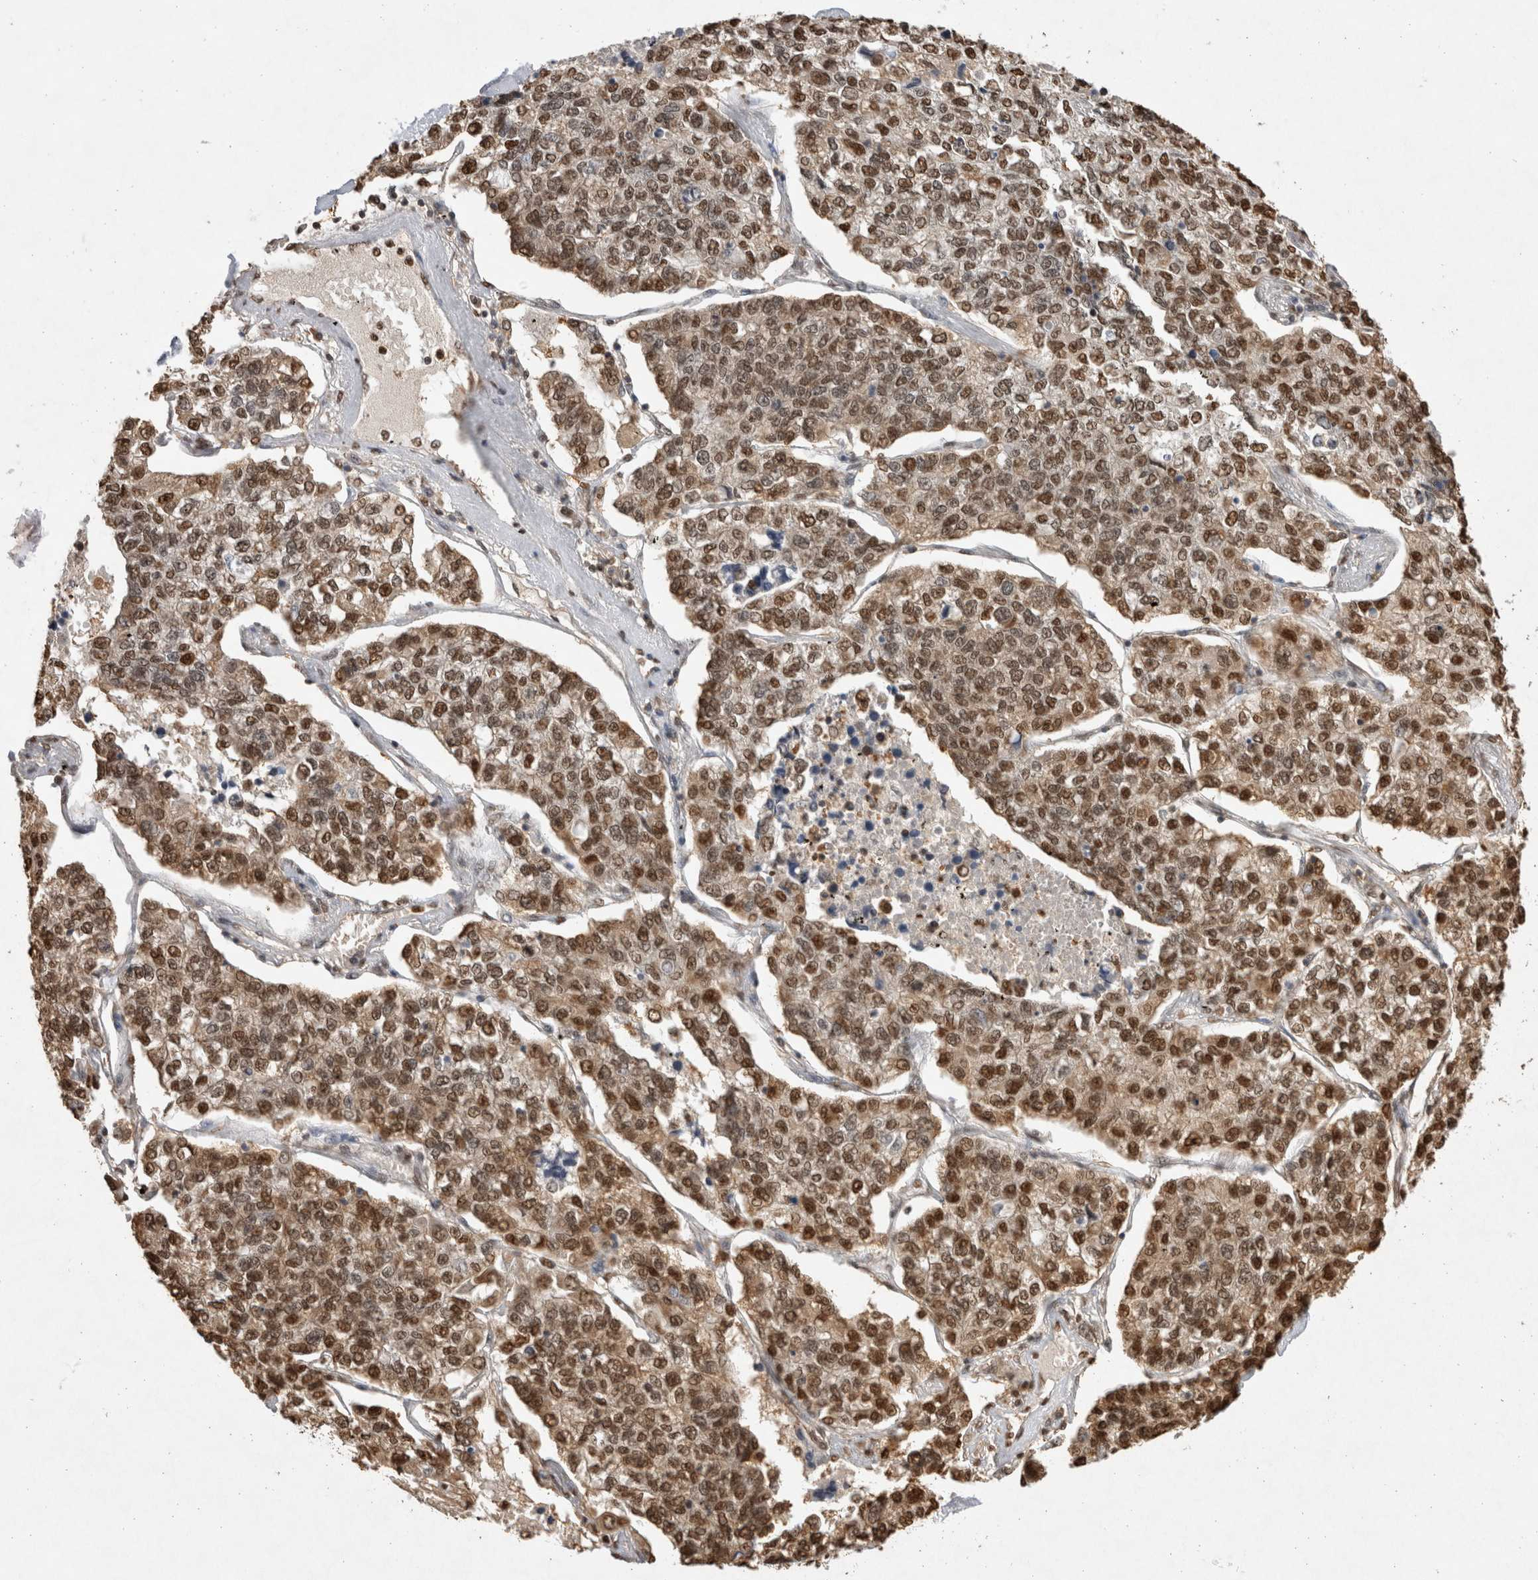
{"staining": {"intensity": "moderate", "quantity": ">75%", "location": "nuclear"}, "tissue": "lung cancer", "cell_type": "Tumor cells", "image_type": "cancer", "snomed": [{"axis": "morphology", "description": "Adenocarcinoma, NOS"}, {"axis": "topography", "description": "Lung"}], "caption": "Human lung cancer stained with a protein marker displays moderate staining in tumor cells.", "gene": "HDGF", "patient": {"sex": "male", "age": 49}}